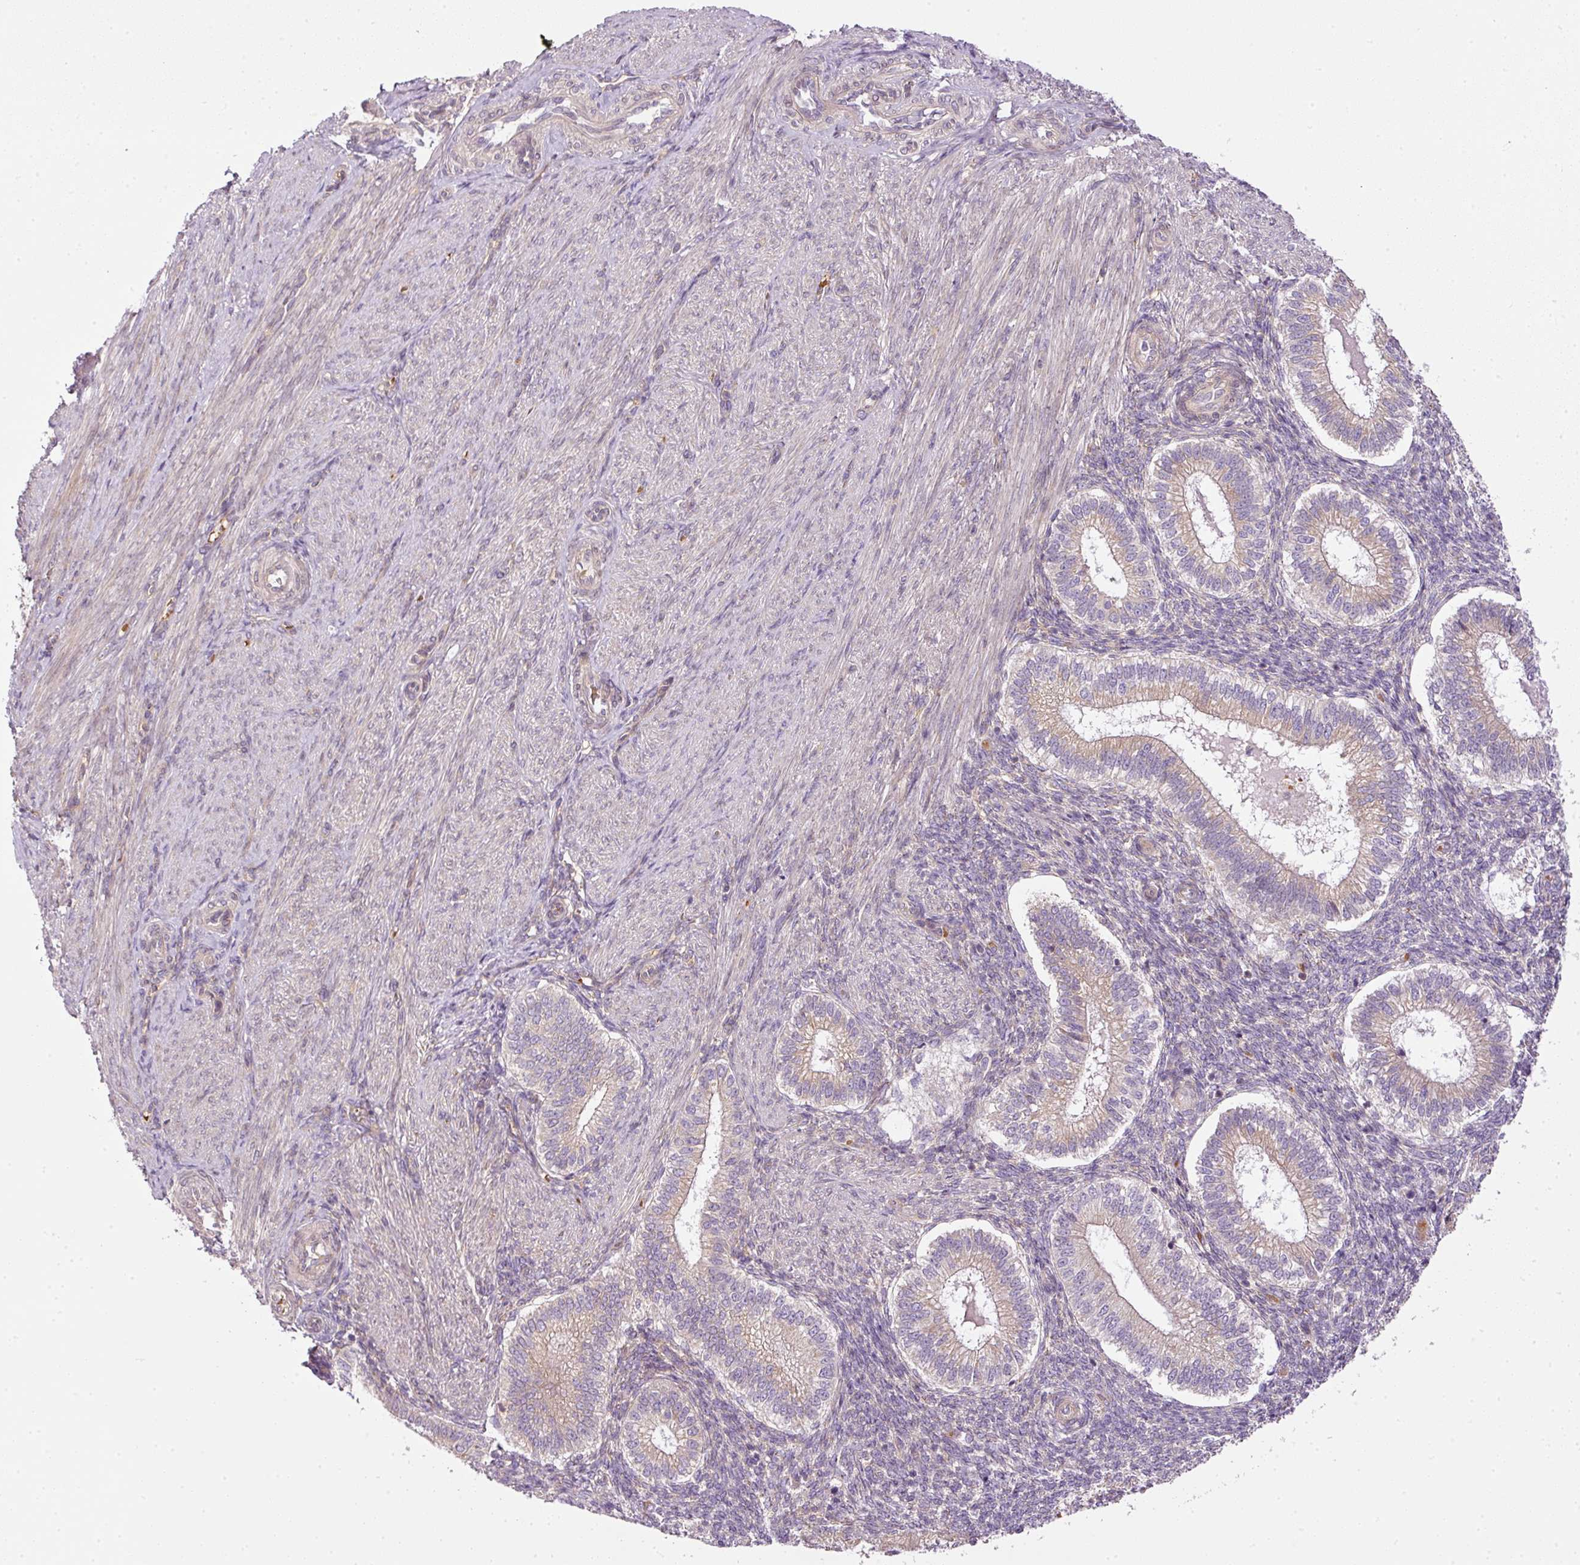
{"staining": {"intensity": "moderate", "quantity": "<25%", "location": "cytoplasmic/membranous"}, "tissue": "endometrium", "cell_type": "Cells in endometrial stroma", "image_type": "normal", "snomed": [{"axis": "morphology", "description": "Normal tissue, NOS"}, {"axis": "topography", "description": "Endometrium"}], "caption": "Protein analysis of benign endometrium displays moderate cytoplasmic/membranous staining in about <25% of cells in endometrial stroma. Ihc stains the protein in brown and the nuclei are stained blue.", "gene": "TBC1D2B", "patient": {"sex": "female", "age": 25}}